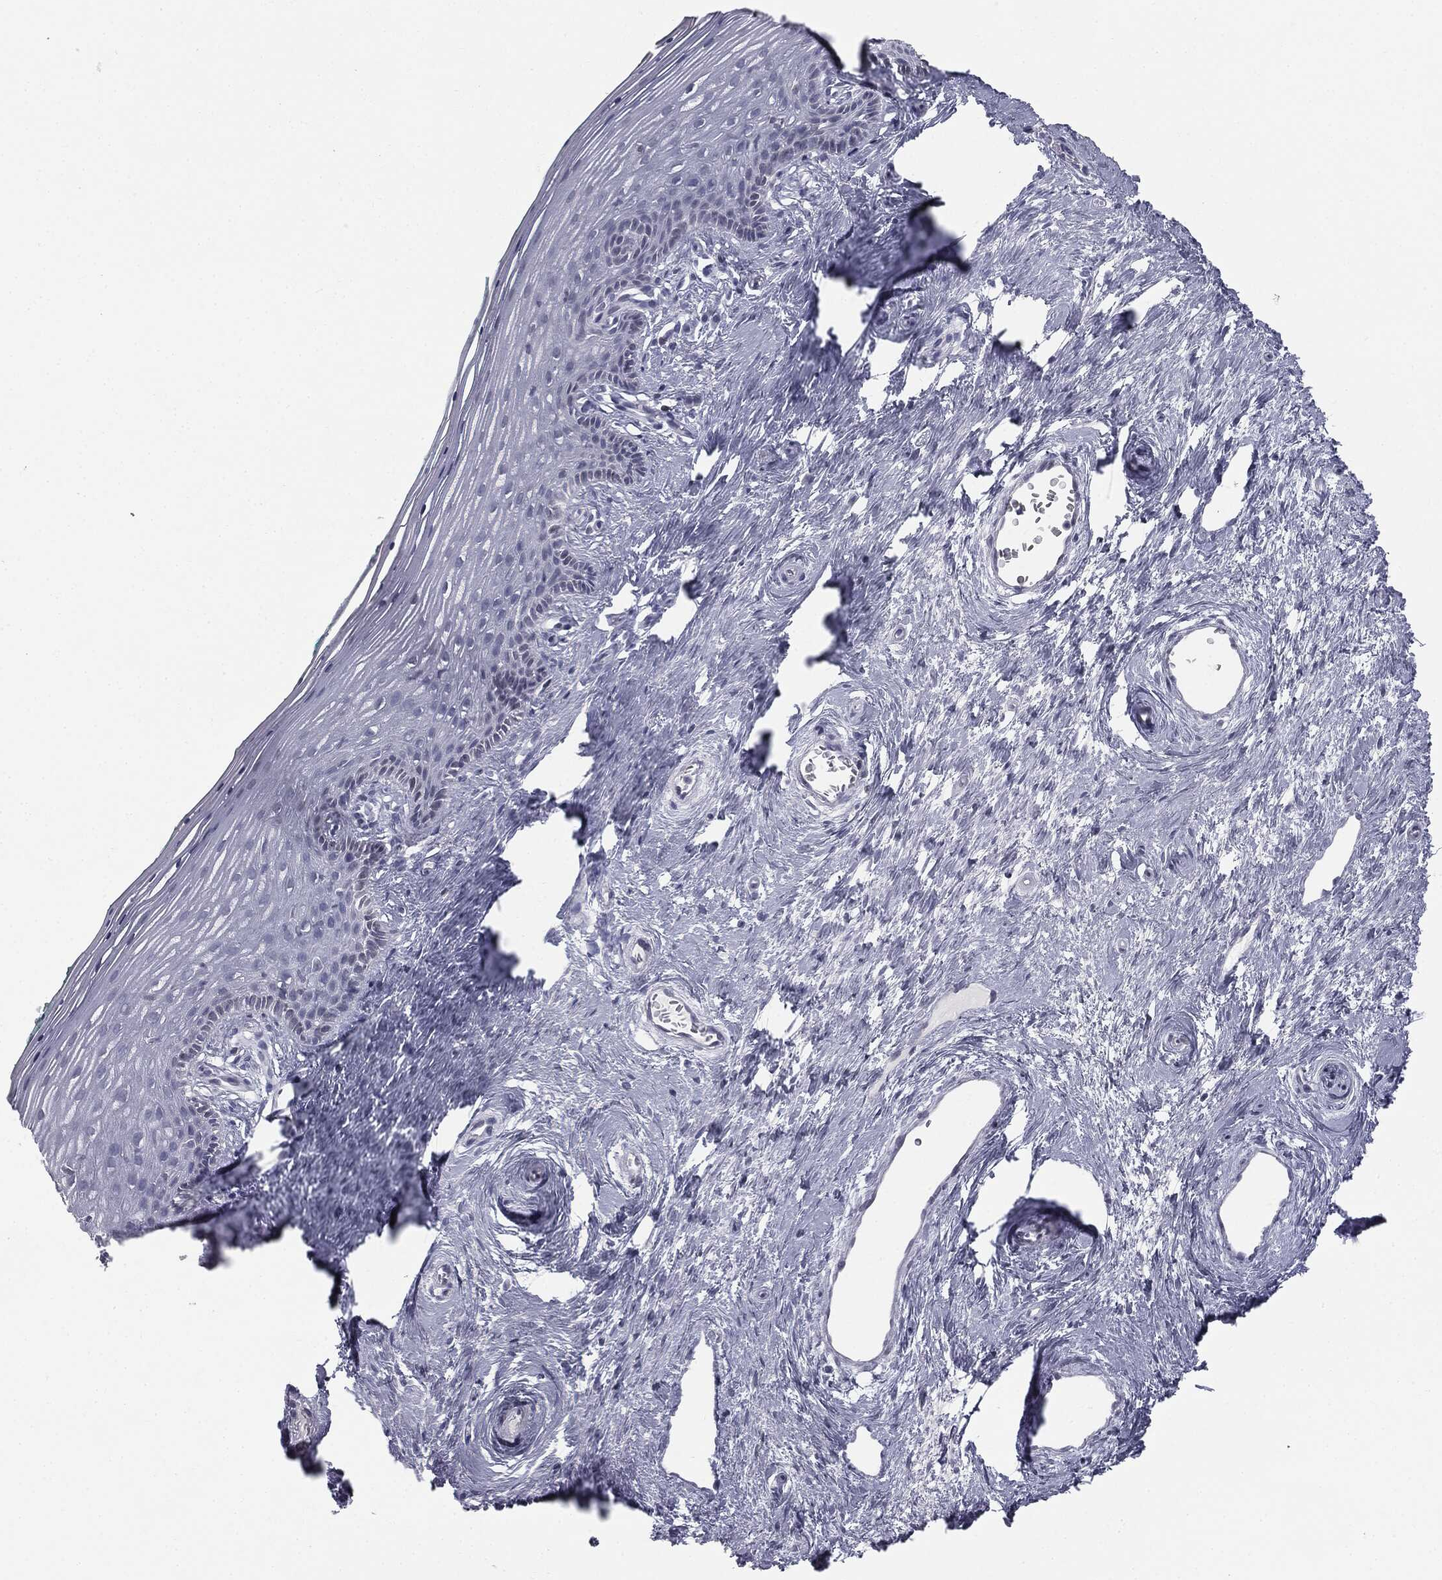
{"staining": {"intensity": "negative", "quantity": "none", "location": "none"}, "tissue": "vagina", "cell_type": "Squamous epithelial cells", "image_type": "normal", "snomed": [{"axis": "morphology", "description": "Normal tissue, NOS"}, {"axis": "topography", "description": "Vagina"}], "caption": "A high-resolution photomicrograph shows immunohistochemistry (IHC) staining of benign vagina, which exhibits no significant staining in squamous epithelial cells. (Stains: DAB IHC with hematoxylin counter stain, Microscopy: brightfield microscopy at high magnification).", "gene": "ALDOB", "patient": {"sex": "female", "age": 45}}